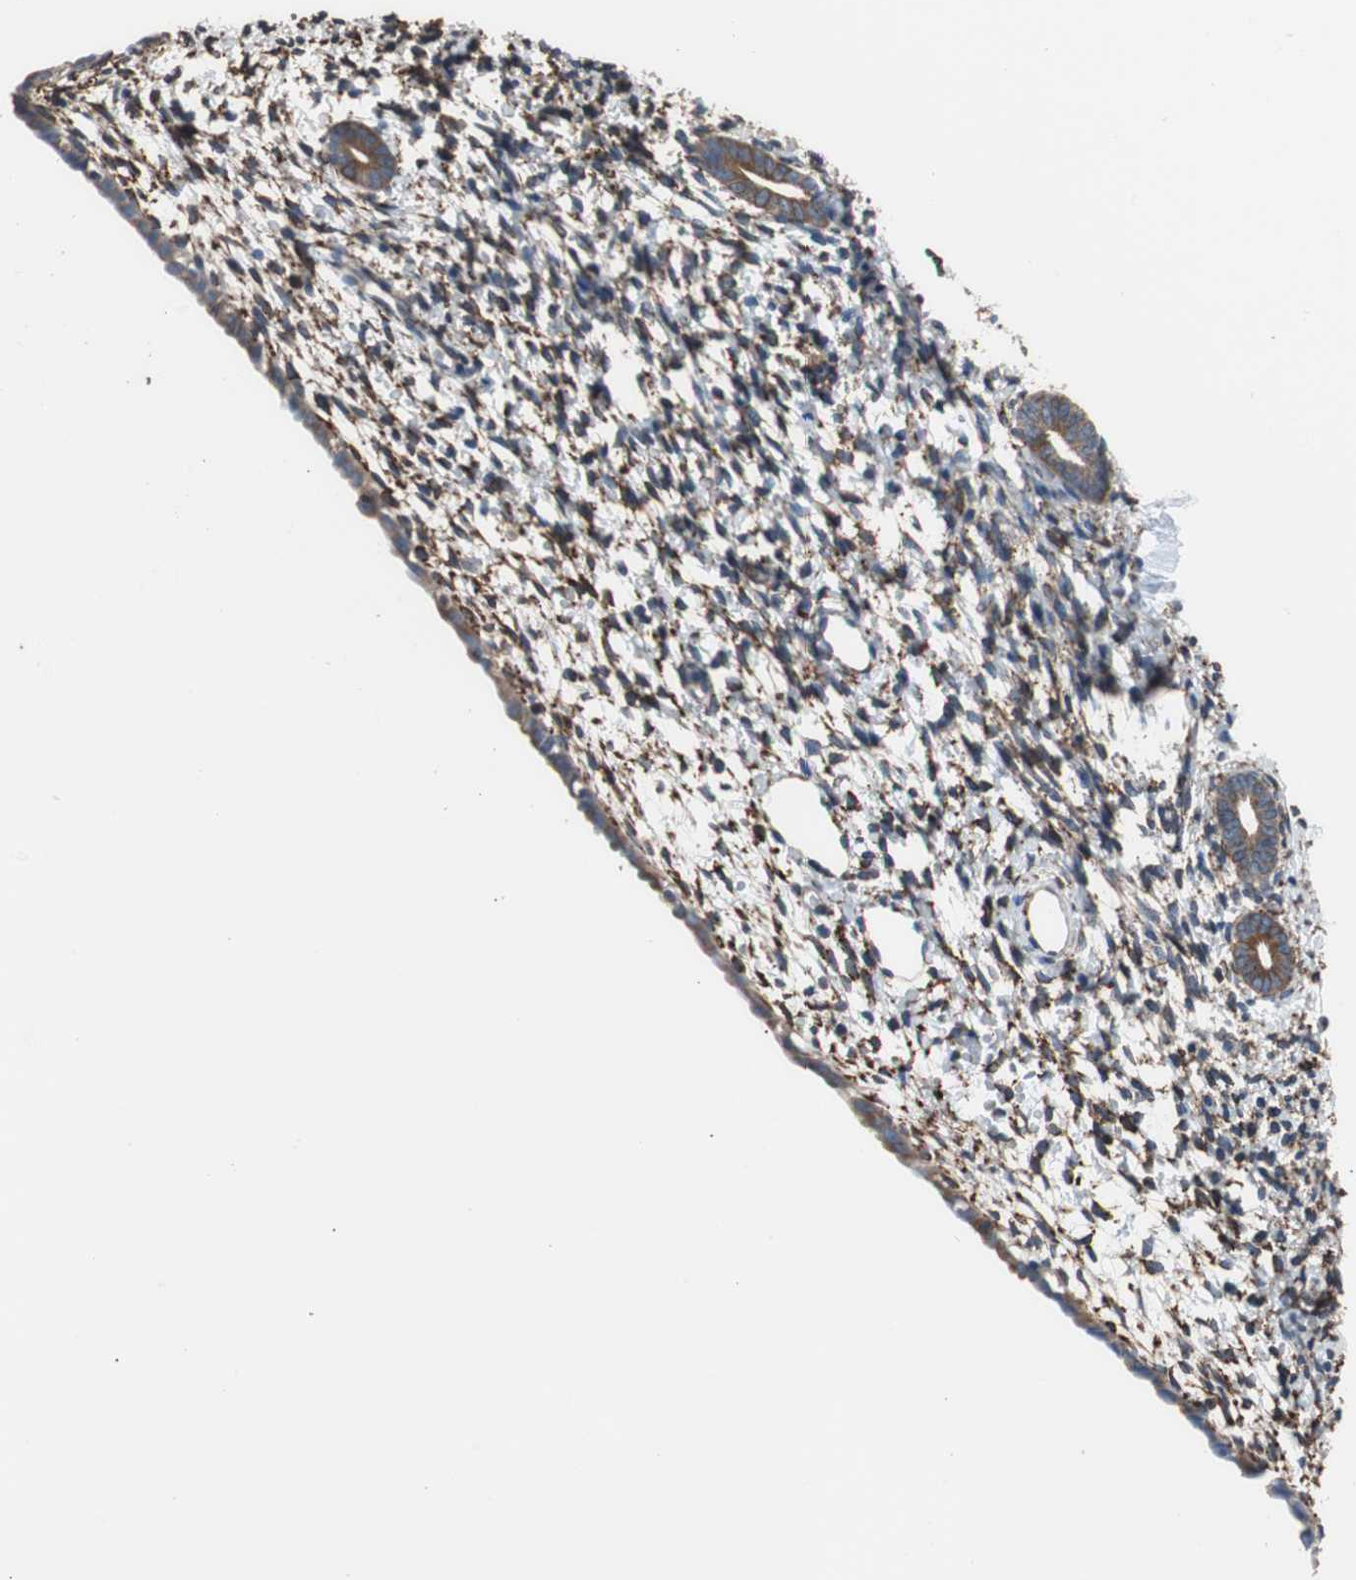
{"staining": {"intensity": "moderate", "quantity": ">75%", "location": "cytoplasmic/membranous"}, "tissue": "endometrium", "cell_type": "Cells in endometrial stroma", "image_type": "normal", "snomed": [{"axis": "morphology", "description": "Normal tissue, NOS"}, {"axis": "topography", "description": "Endometrium"}], "caption": "DAB immunohistochemical staining of benign human endometrium demonstrates moderate cytoplasmic/membranous protein positivity in about >75% of cells in endometrial stroma.", "gene": "PBXIP1", "patient": {"sex": "female", "age": 71}}